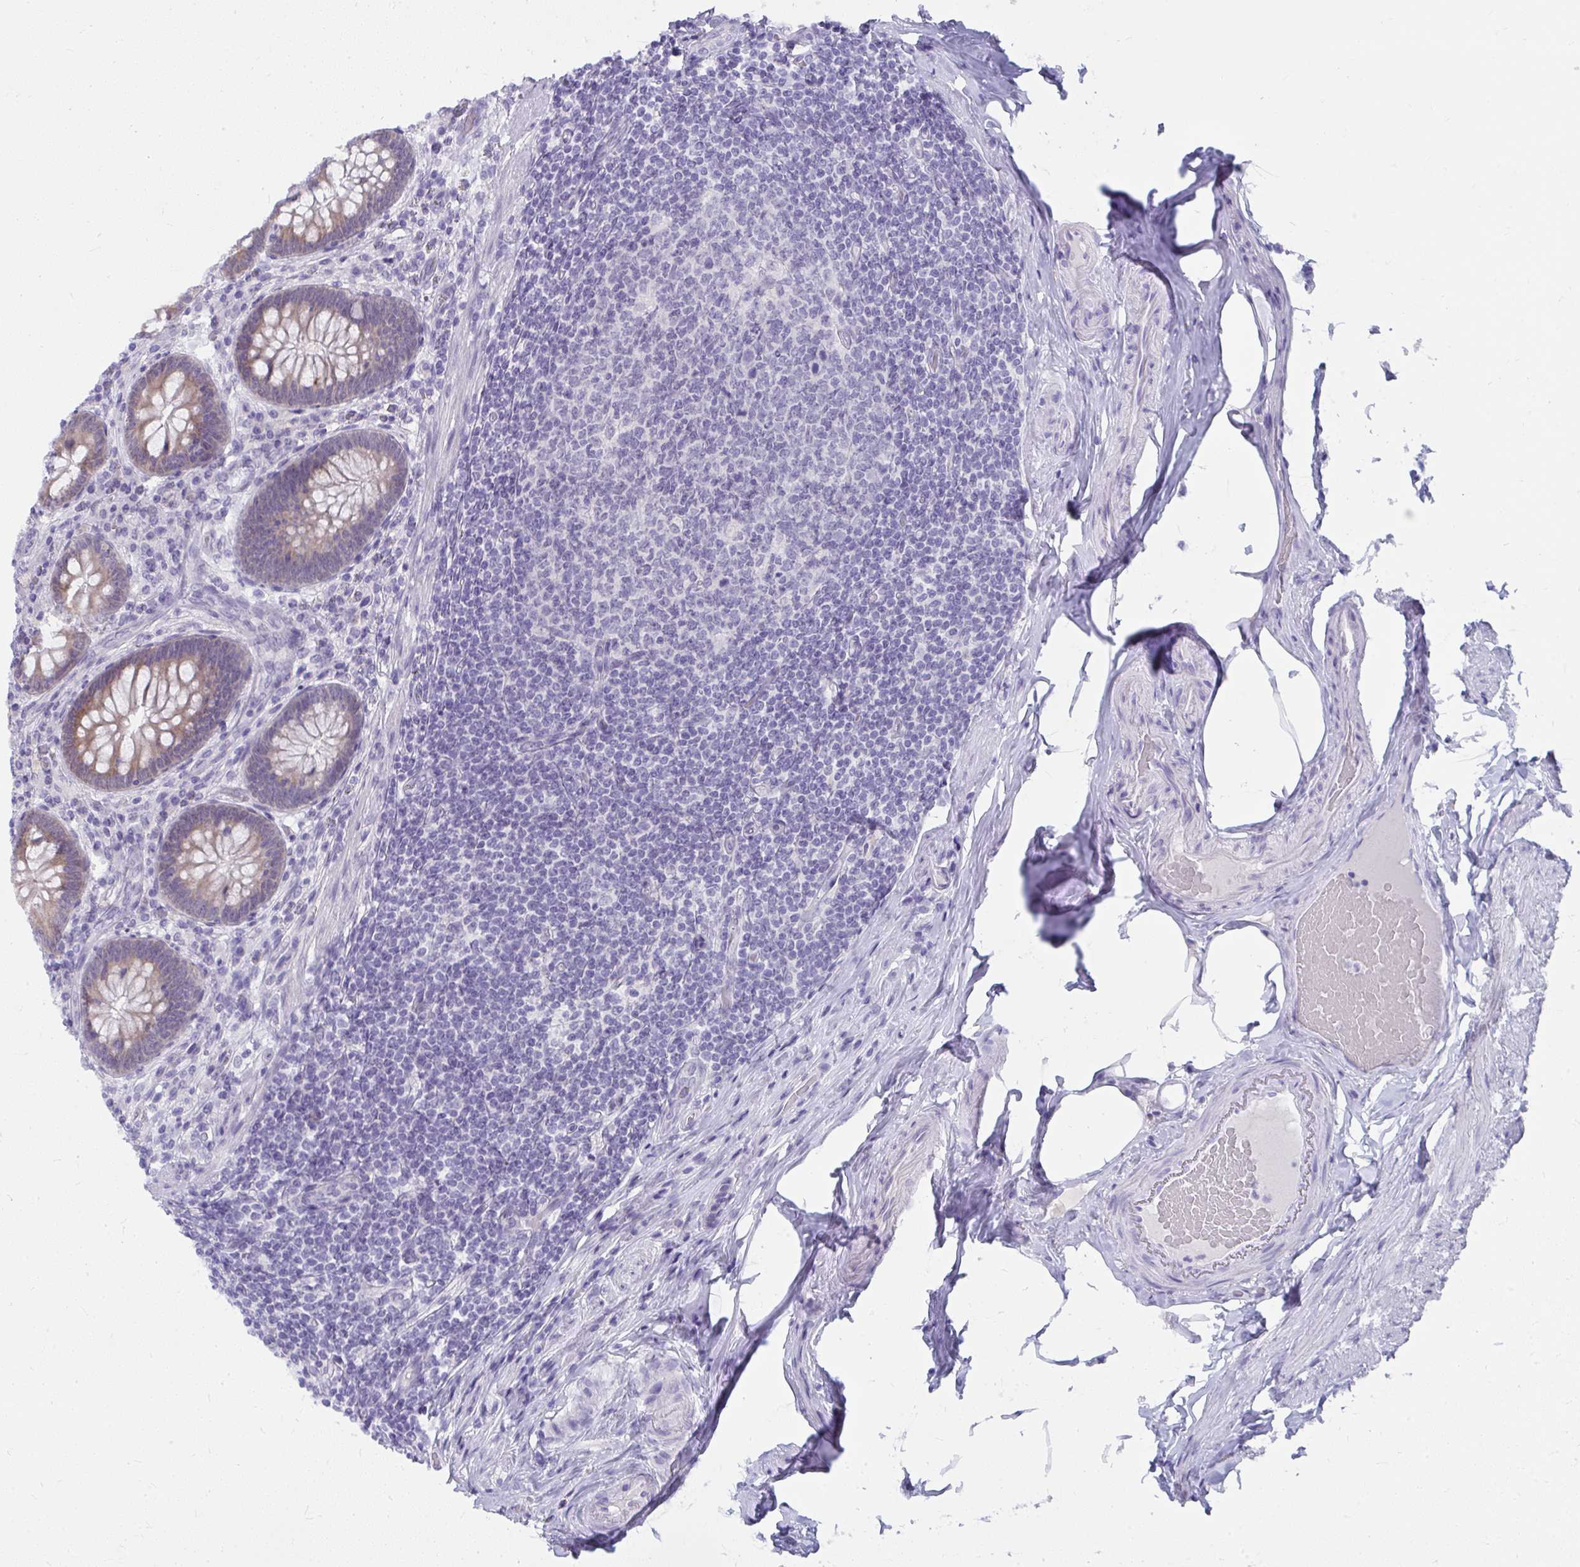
{"staining": {"intensity": "moderate", "quantity": "25%-75%", "location": "cytoplasmic/membranous"}, "tissue": "appendix", "cell_type": "Glandular cells", "image_type": "normal", "snomed": [{"axis": "morphology", "description": "Normal tissue, NOS"}, {"axis": "topography", "description": "Appendix"}], "caption": "Moderate cytoplasmic/membranous protein expression is seen in approximately 25%-75% of glandular cells in appendix. The staining is performed using DAB (3,3'-diaminobenzidine) brown chromogen to label protein expression. The nuclei are counter-stained blue using hematoxylin.", "gene": "UGT3A2", "patient": {"sex": "male", "age": 71}}